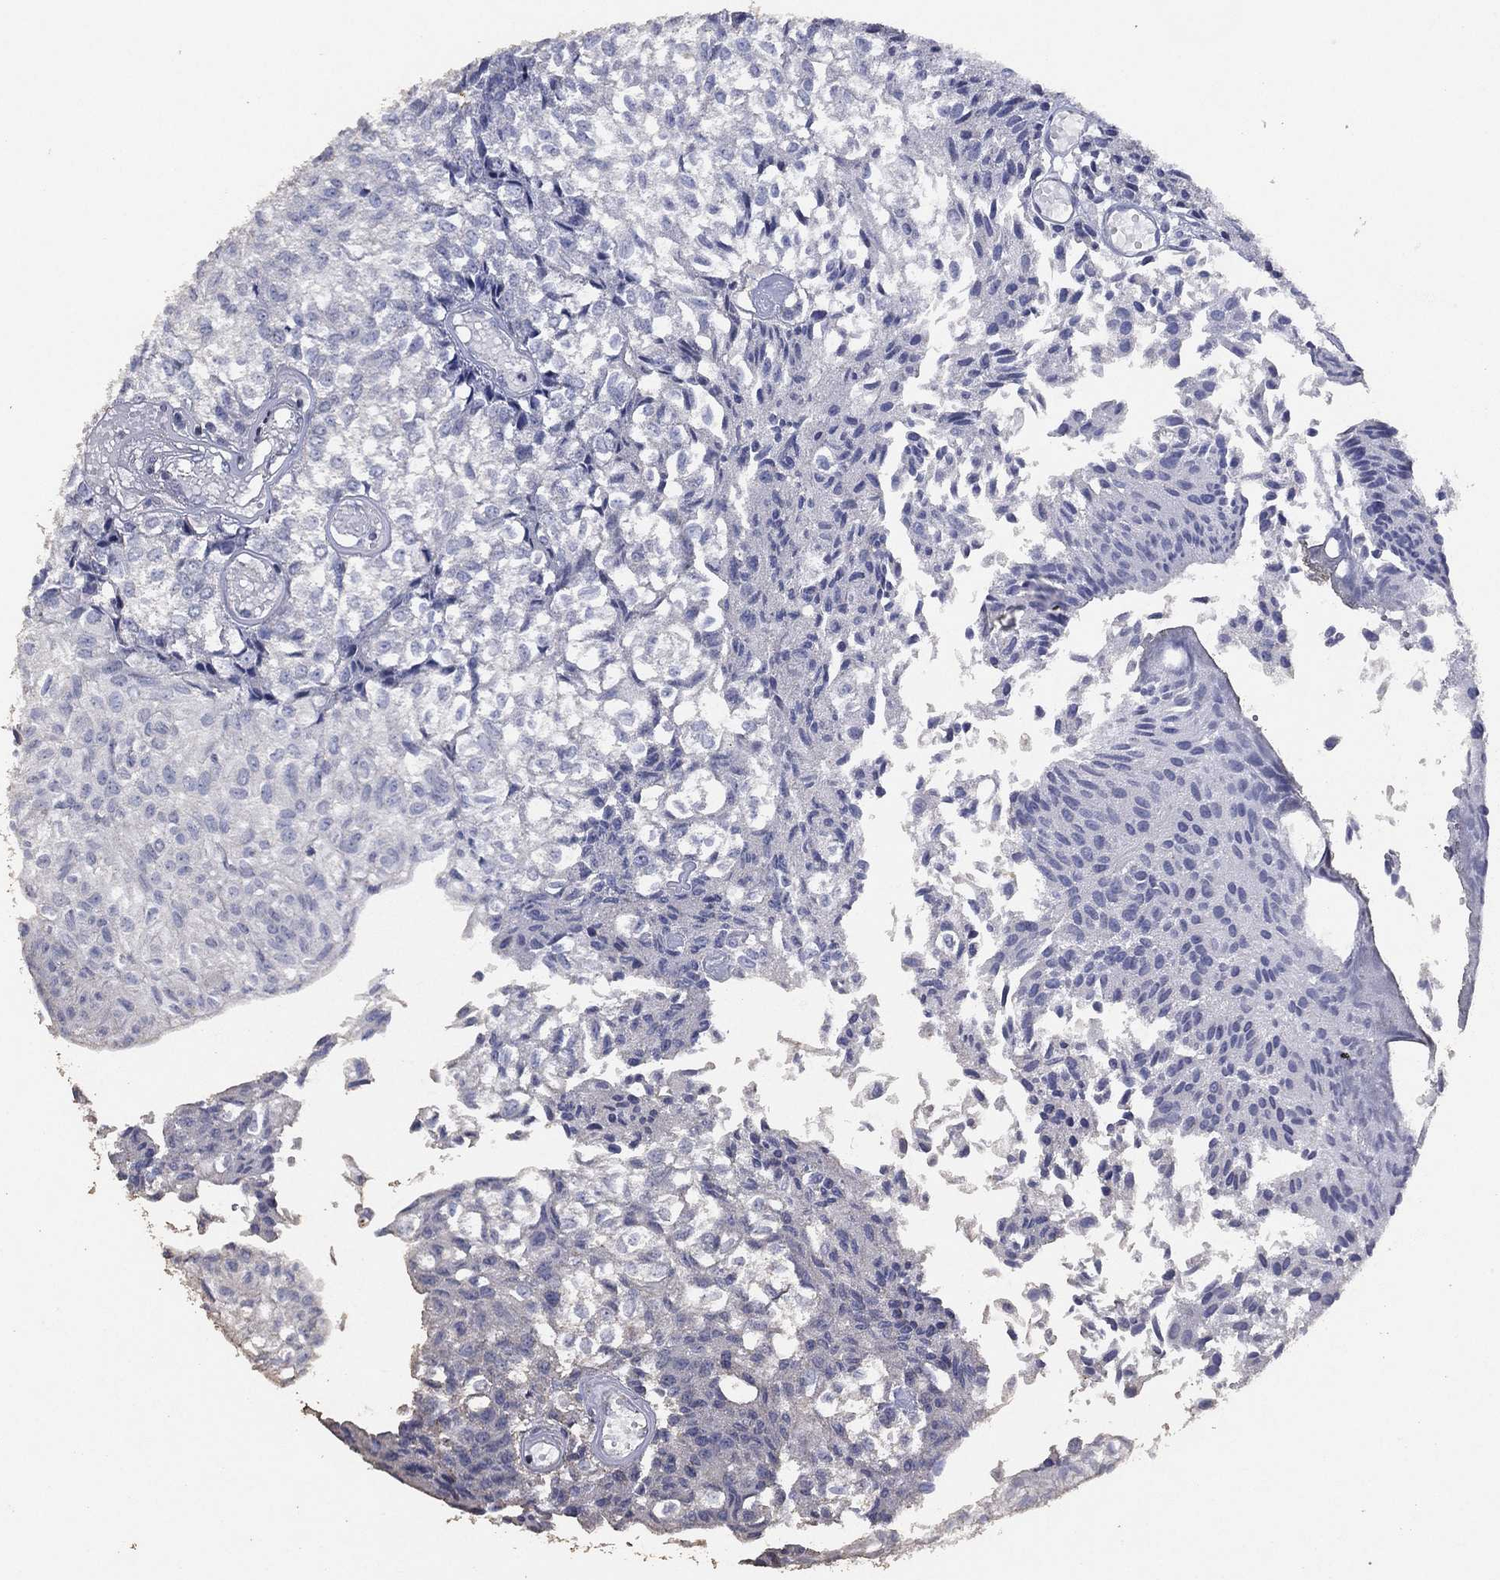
{"staining": {"intensity": "negative", "quantity": "none", "location": "none"}, "tissue": "urothelial cancer", "cell_type": "Tumor cells", "image_type": "cancer", "snomed": [{"axis": "morphology", "description": "Urothelial carcinoma, Low grade"}, {"axis": "topography", "description": "Urinary bladder"}], "caption": "This is a histopathology image of immunohistochemistry (IHC) staining of urothelial cancer, which shows no expression in tumor cells. The staining is performed using DAB brown chromogen with nuclei counter-stained in using hematoxylin.", "gene": "ADPRHL1", "patient": {"sex": "male", "age": 89}}